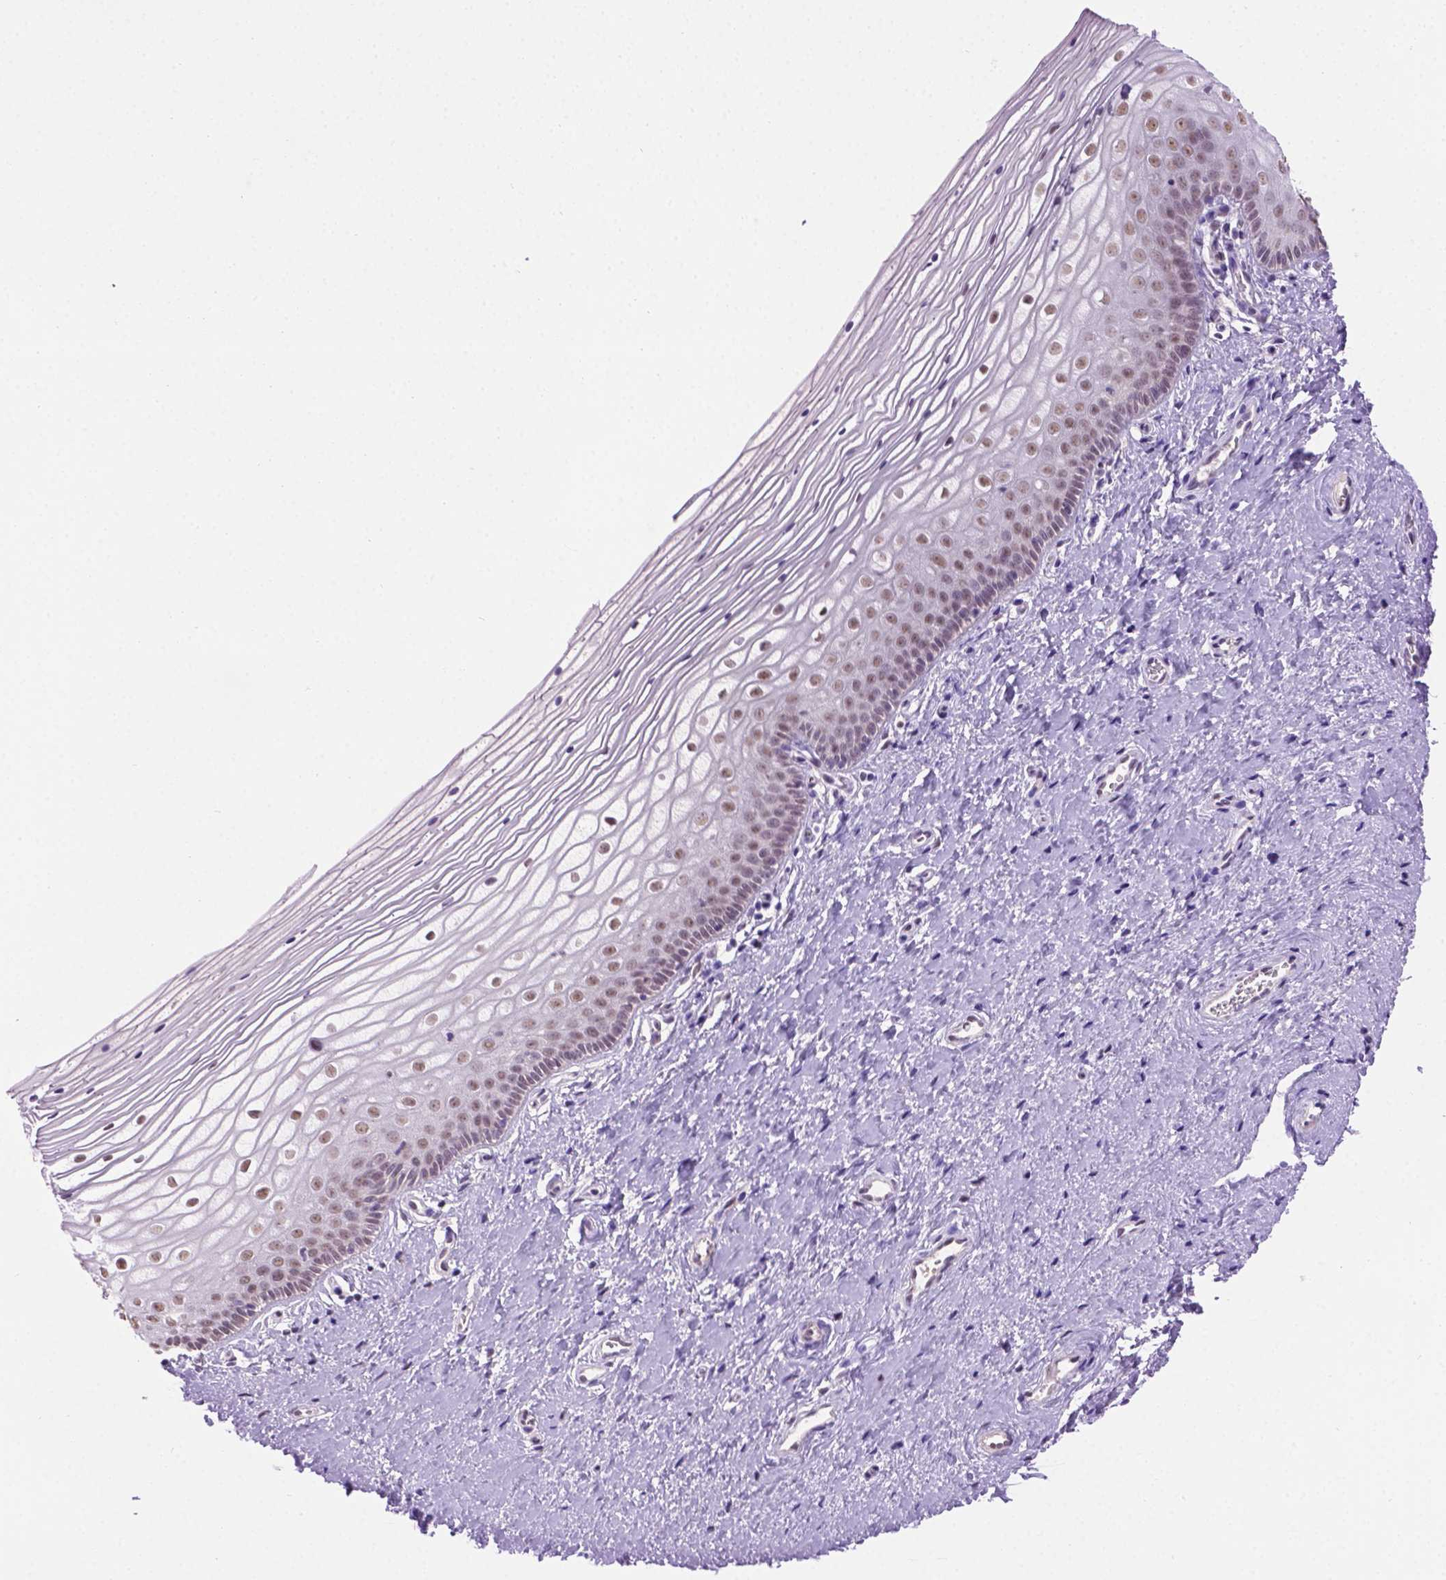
{"staining": {"intensity": "moderate", "quantity": "25%-75%", "location": "nuclear"}, "tissue": "vagina", "cell_type": "Squamous epithelial cells", "image_type": "normal", "snomed": [{"axis": "morphology", "description": "Normal tissue, NOS"}, {"axis": "topography", "description": "Vagina"}], "caption": "Immunohistochemistry (IHC) staining of unremarkable vagina, which reveals medium levels of moderate nuclear expression in about 25%-75% of squamous epithelial cells indicating moderate nuclear protein positivity. The staining was performed using DAB (brown) for protein detection and nuclei were counterstained in hematoxylin (blue).", "gene": "ABI2", "patient": {"sex": "female", "age": 39}}